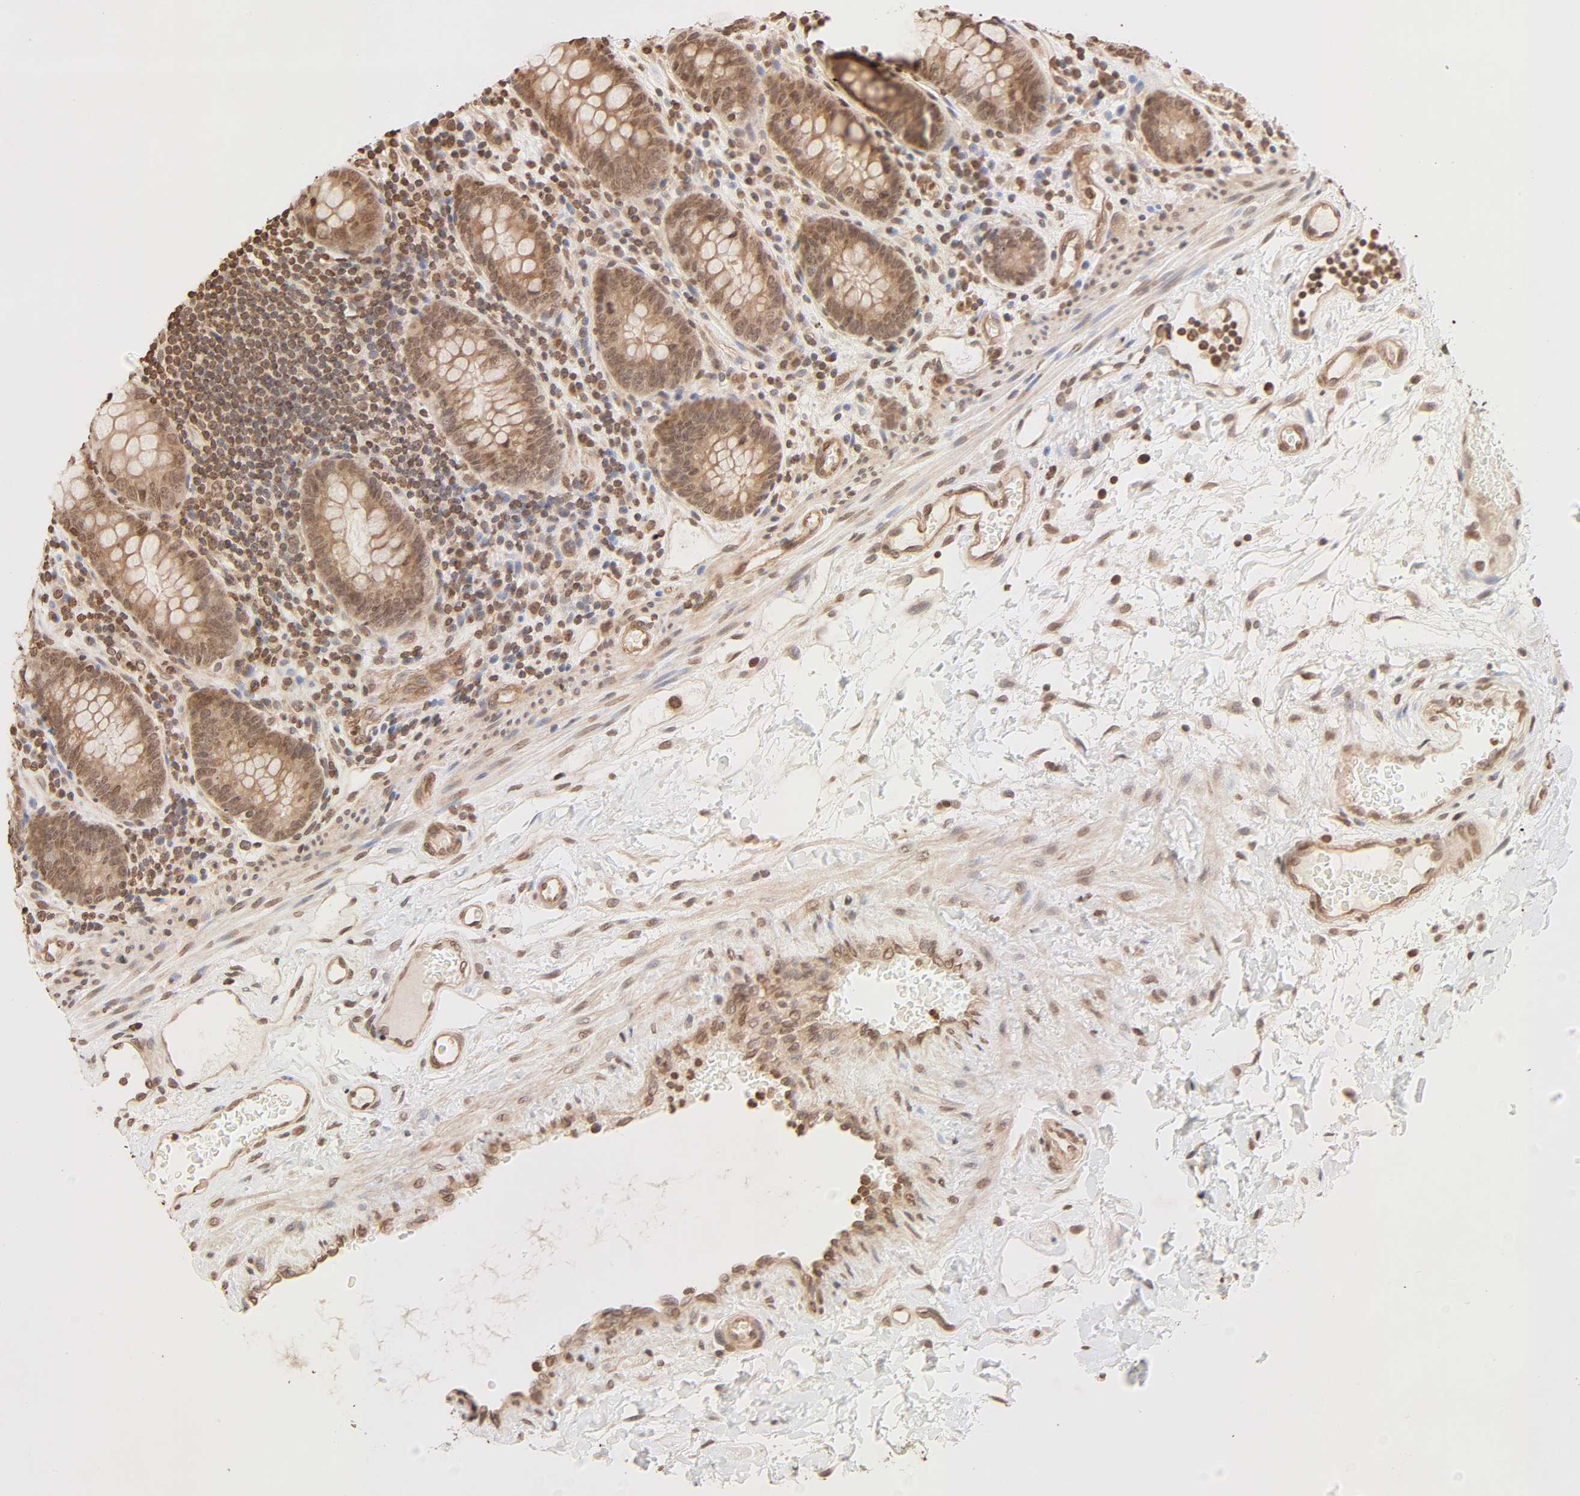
{"staining": {"intensity": "moderate", "quantity": ">75%", "location": "cytoplasmic/membranous,nuclear"}, "tissue": "colon", "cell_type": "Endothelial cells", "image_type": "normal", "snomed": [{"axis": "morphology", "description": "Normal tissue, NOS"}, {"axis": "topography", "description": "Colon"}], "caption": "About >75% of endothelial cells in normal colon demonstrate moderate cytoplasmic/membranous,nuclear protein staining as visualized by brown immunohistochemical staining.", "gene": "TBL1X", "patient": {"sex": "female", "age": 46}}